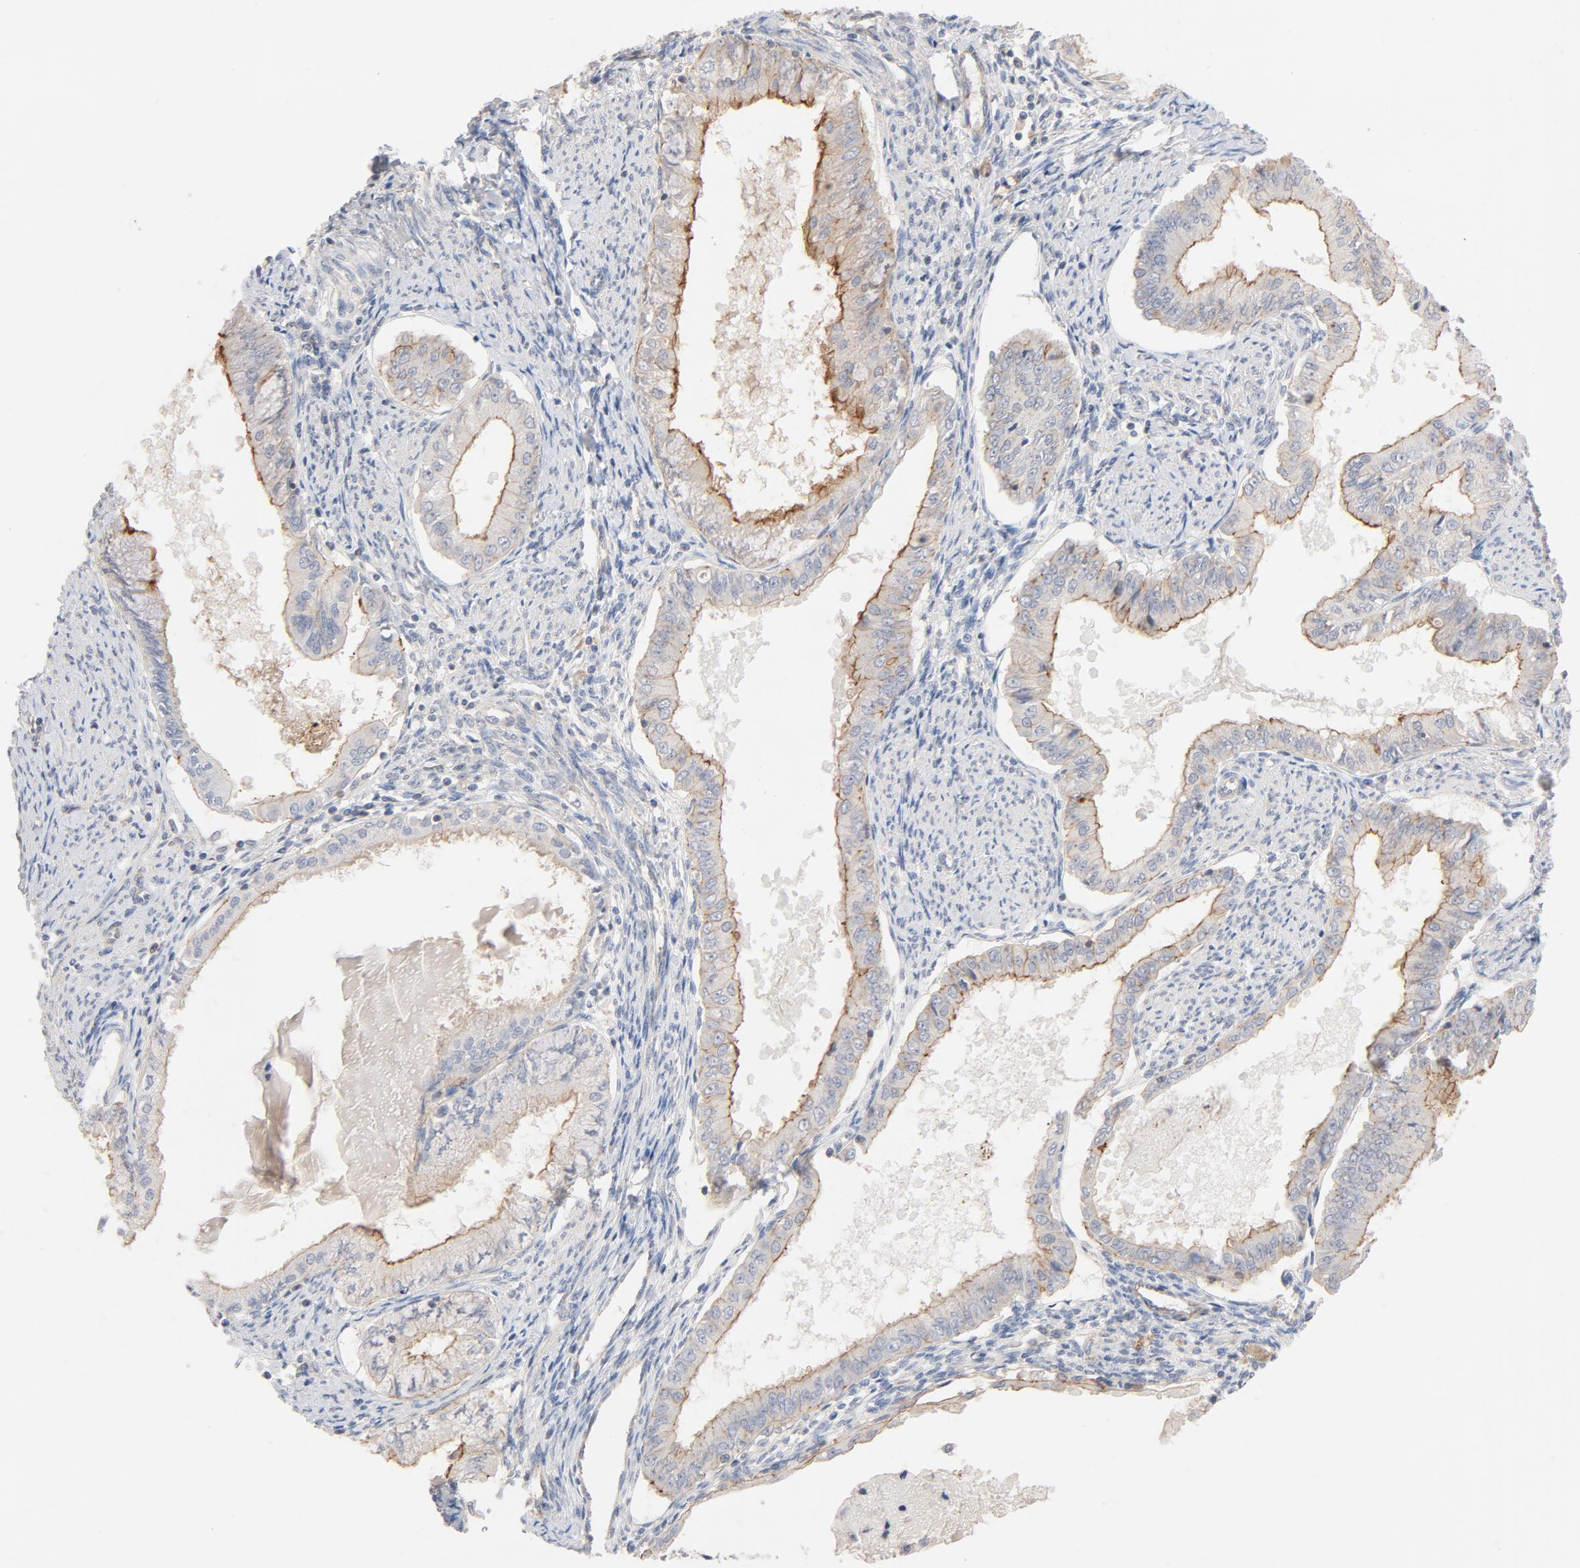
{"staining": {"intensity": "moderate", "quantity": ">75%", "location": "cytoplasmic/membranous"}, "tissue": "endometrial cancer", "cell_type": "Tumor cells", "image_type": "cancer", "snomed": [{"axis": "morphology", "description": "Adenocarcinoma, NOS"}, {"axis": "topography", "description": "Endometrium"}], "caption": "High-power microscopy captured an immunohistochemistry image of endometrial cancer, revealing moderate cytoplasmic/membranous staining in about >75% of tumor cells.", "gene": "STRN3", "patient": {"sex": "female", "age": 76}}